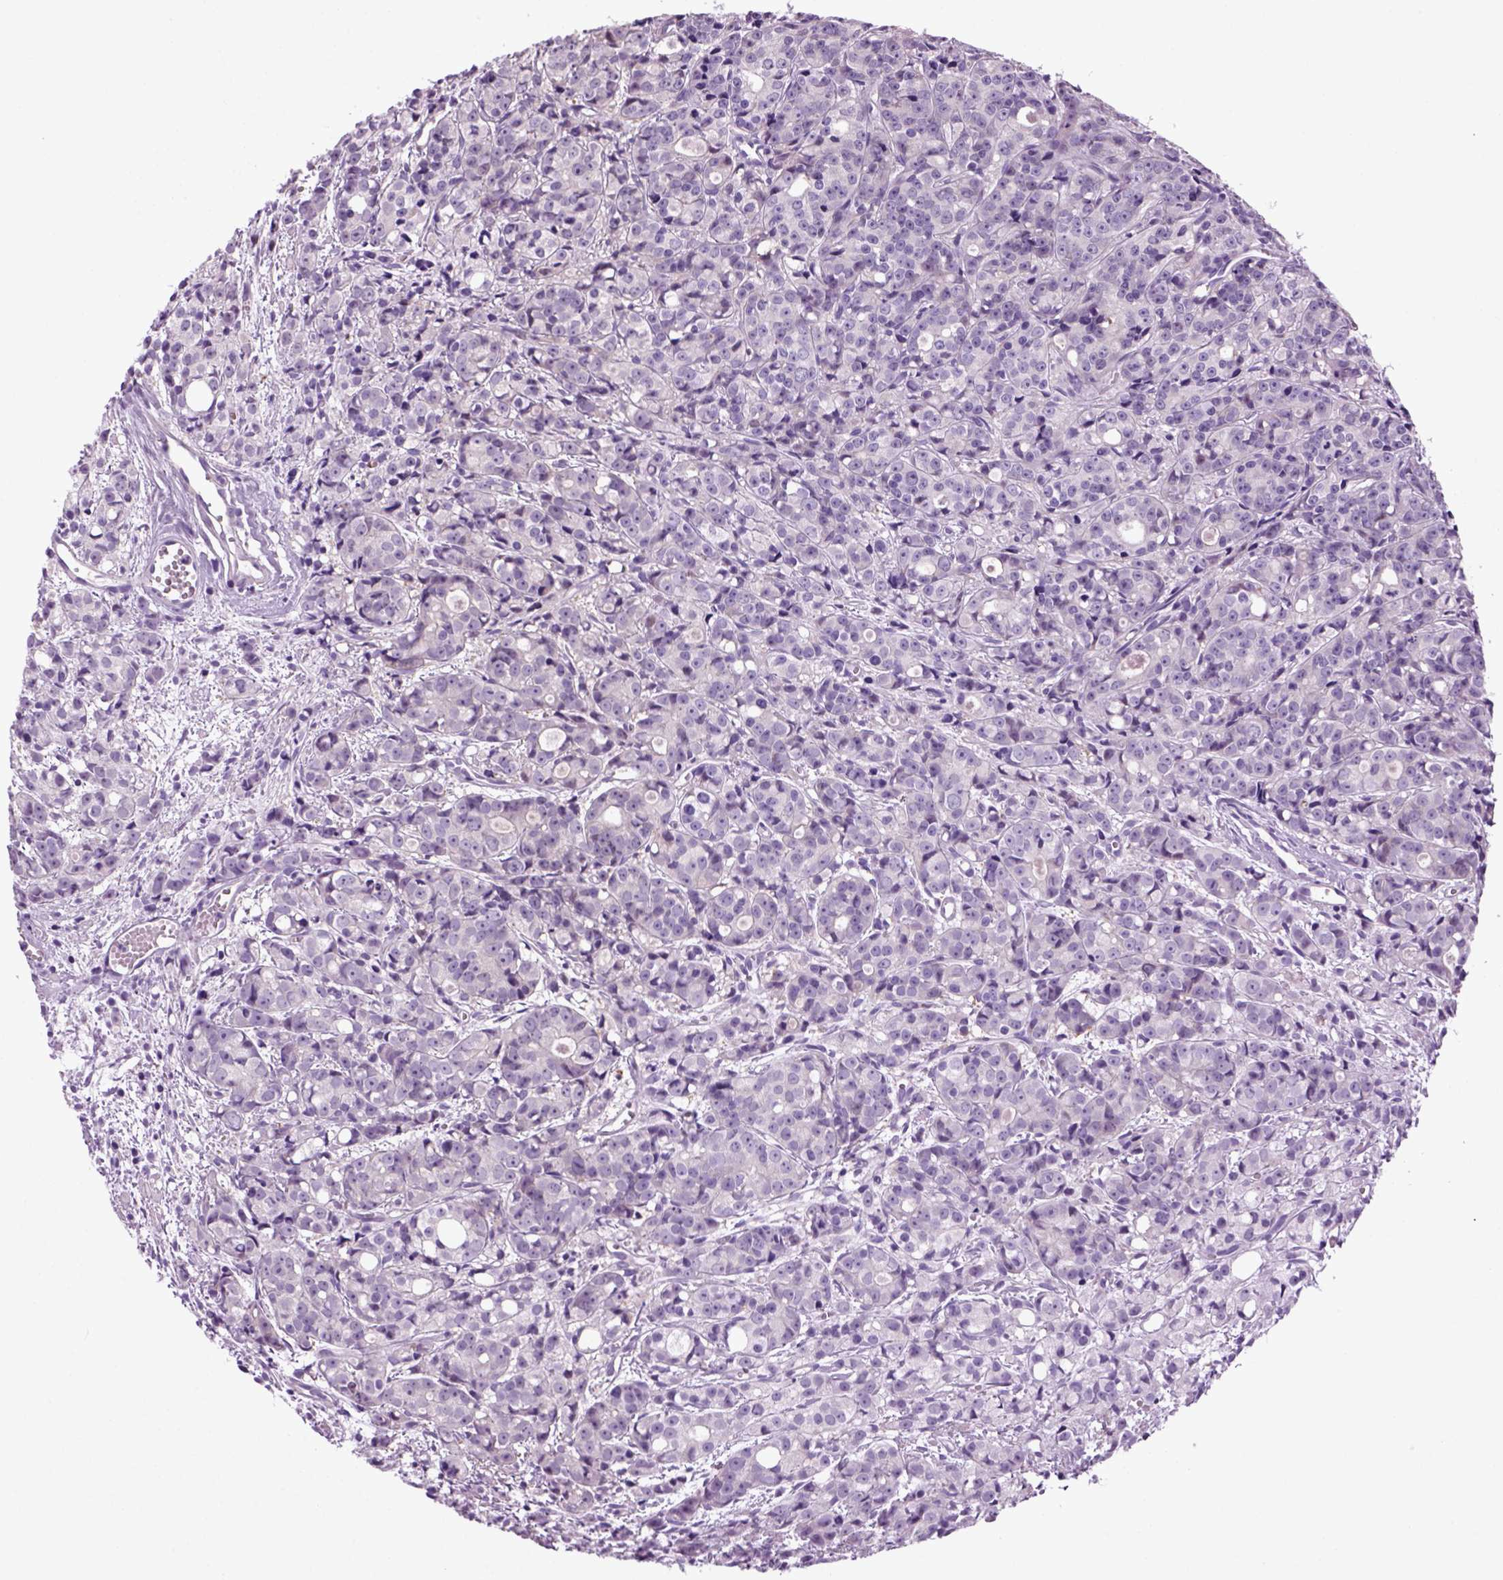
{"staining": {"intensity": "negative", "quantity": "none", "location": "none"}, "tissue": "prostate cancer", "cell_type": "Tumor cells", "image_type": "cancer", "snomed": [{"axis": "morphology", "description": "Adenocarcinoma, Medium grade"}, {"axis": "topography", "description": "Prostate"}], "caption": "Image shows no protein staining in tumor cells of medium-grade adenocarcinoma (prostate) tissue.", "gene": "HMCN2", "patient": {"sex": "male", "age": 74}}